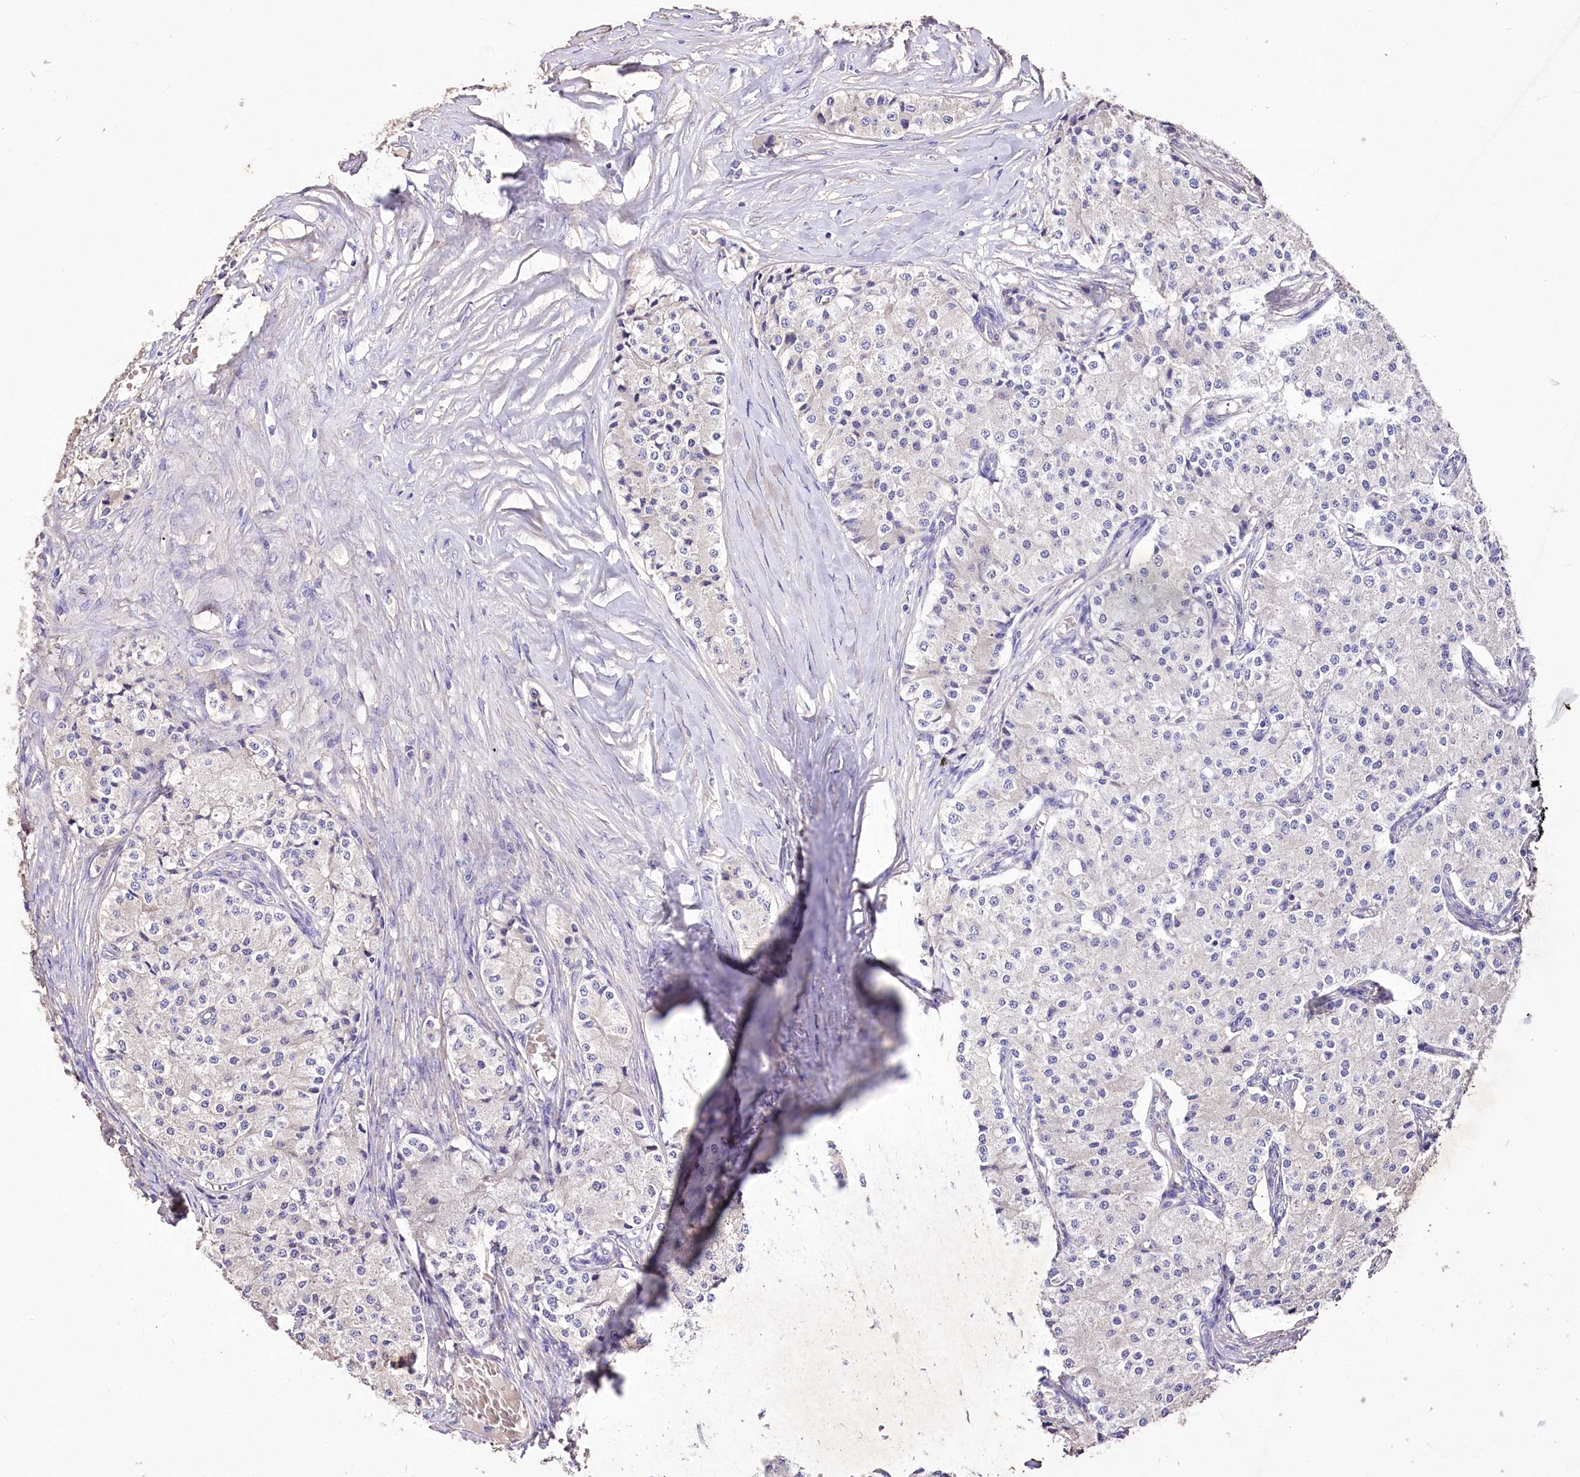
{"staining": {"intensity": "negative", "quantity": "none", "location": "none"}, "tissue": "carcinoid", "cell_type": "Tumor cells", "image_type": "cancer", "snomed": [{"axis": "morphology", "description": "Carcinoid, malignant, NOS"}, {"axis": "topography", "description": "Colon"}], "caption": "Human carcinoid stained for a protein using IHC displays no expression in tumor cells.", "gene": "PCYOX1L", "patient": {"sex": "female", "age": 52}}